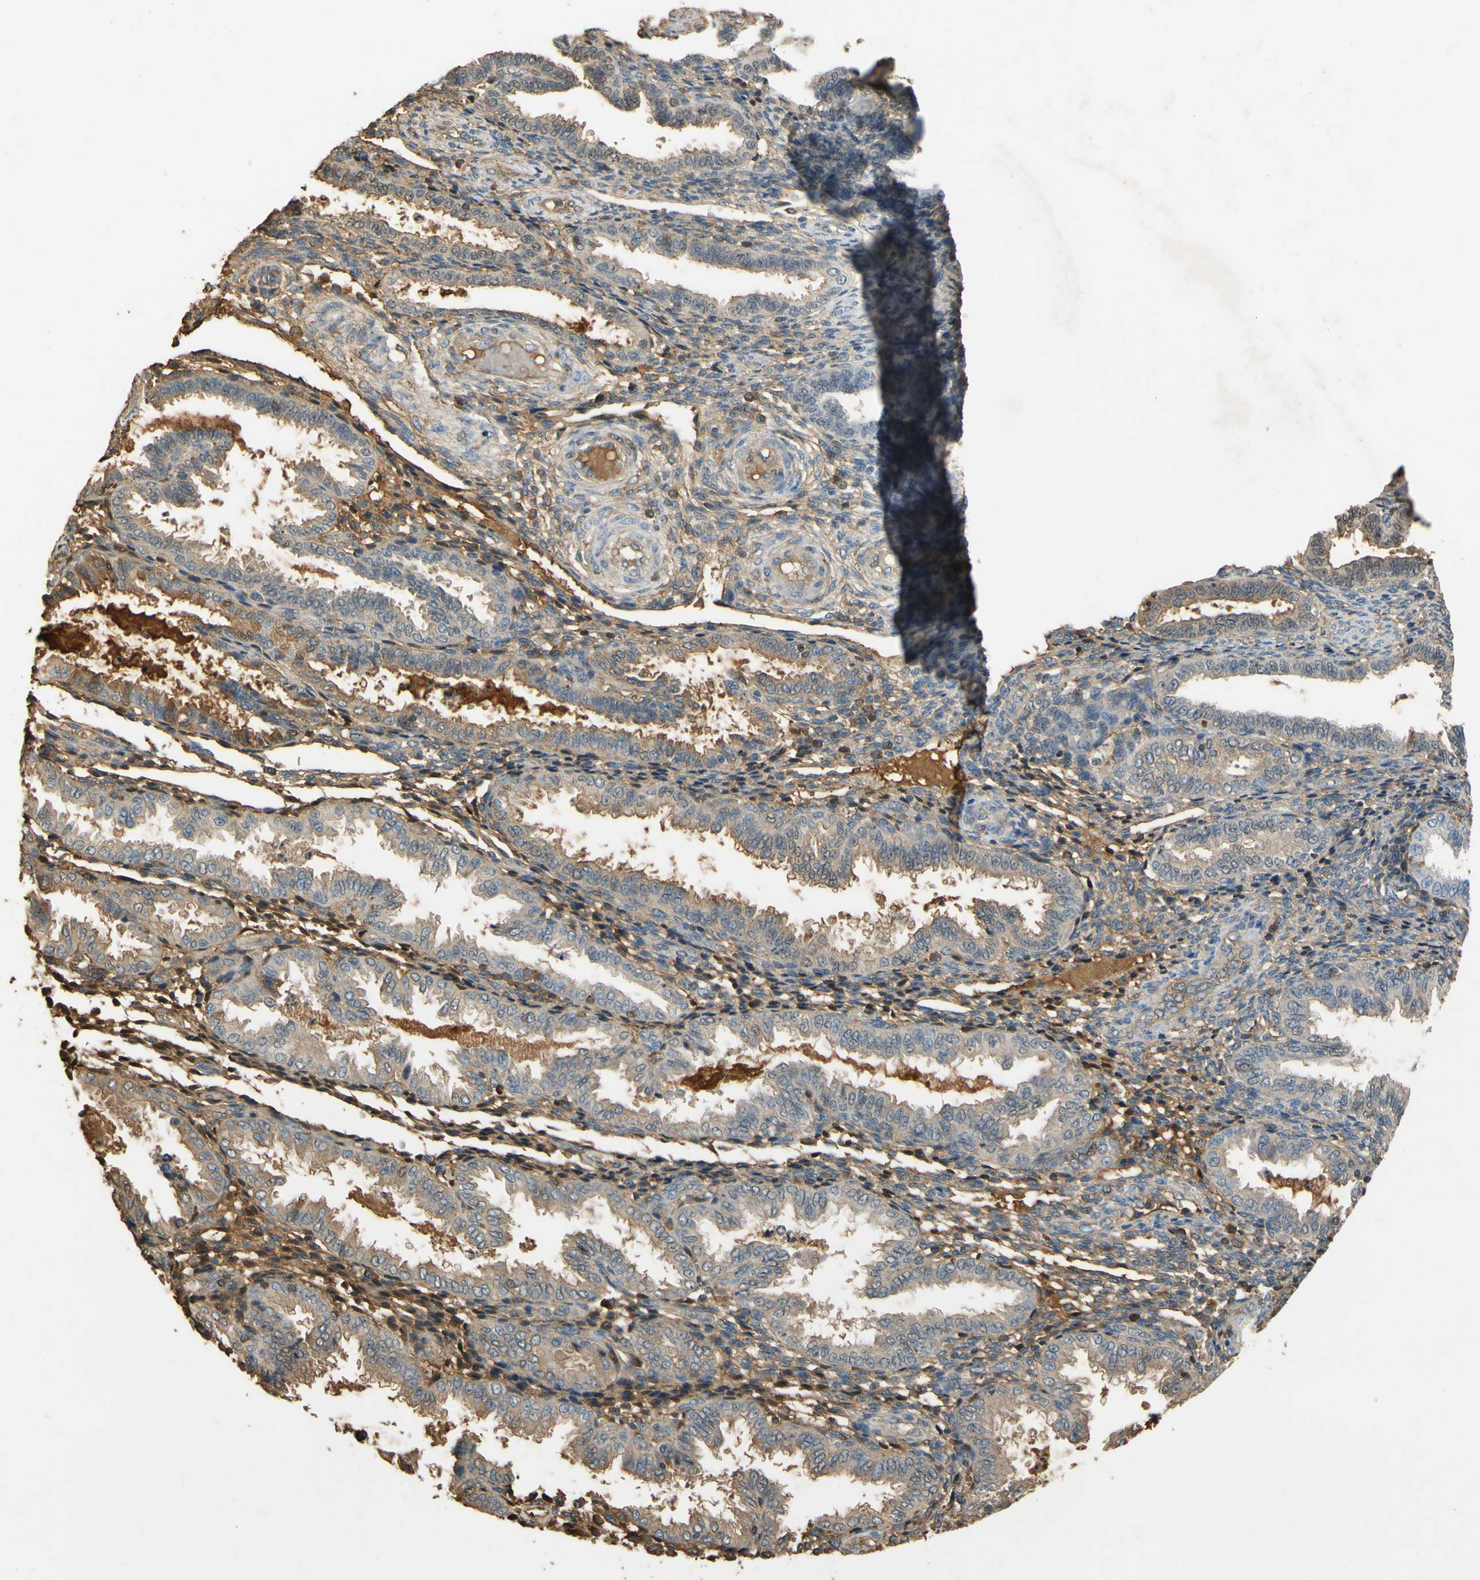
{"staining": {"intensity": "moderate", "quantity": "25%-75%", "location": "cytoplasmic/membranous"}, "tissue": "endometrium", "cell_type": "Cells in endometrial stroma", "image_type": "normal", "snomed": [{"axis": "morphology", "description": "Normal tissue, NOS"}, {"axis": "topography", "description": "Endometrium"}], "caption": "Human endometrium stained for a protein (brown) demonstrates moderate cytoplasmic/membranous positive staining in about 25%-75% of cells in endometrial stroma.", "gene": "TIMP2", "patient": {"sex": "female", "age": 33}}